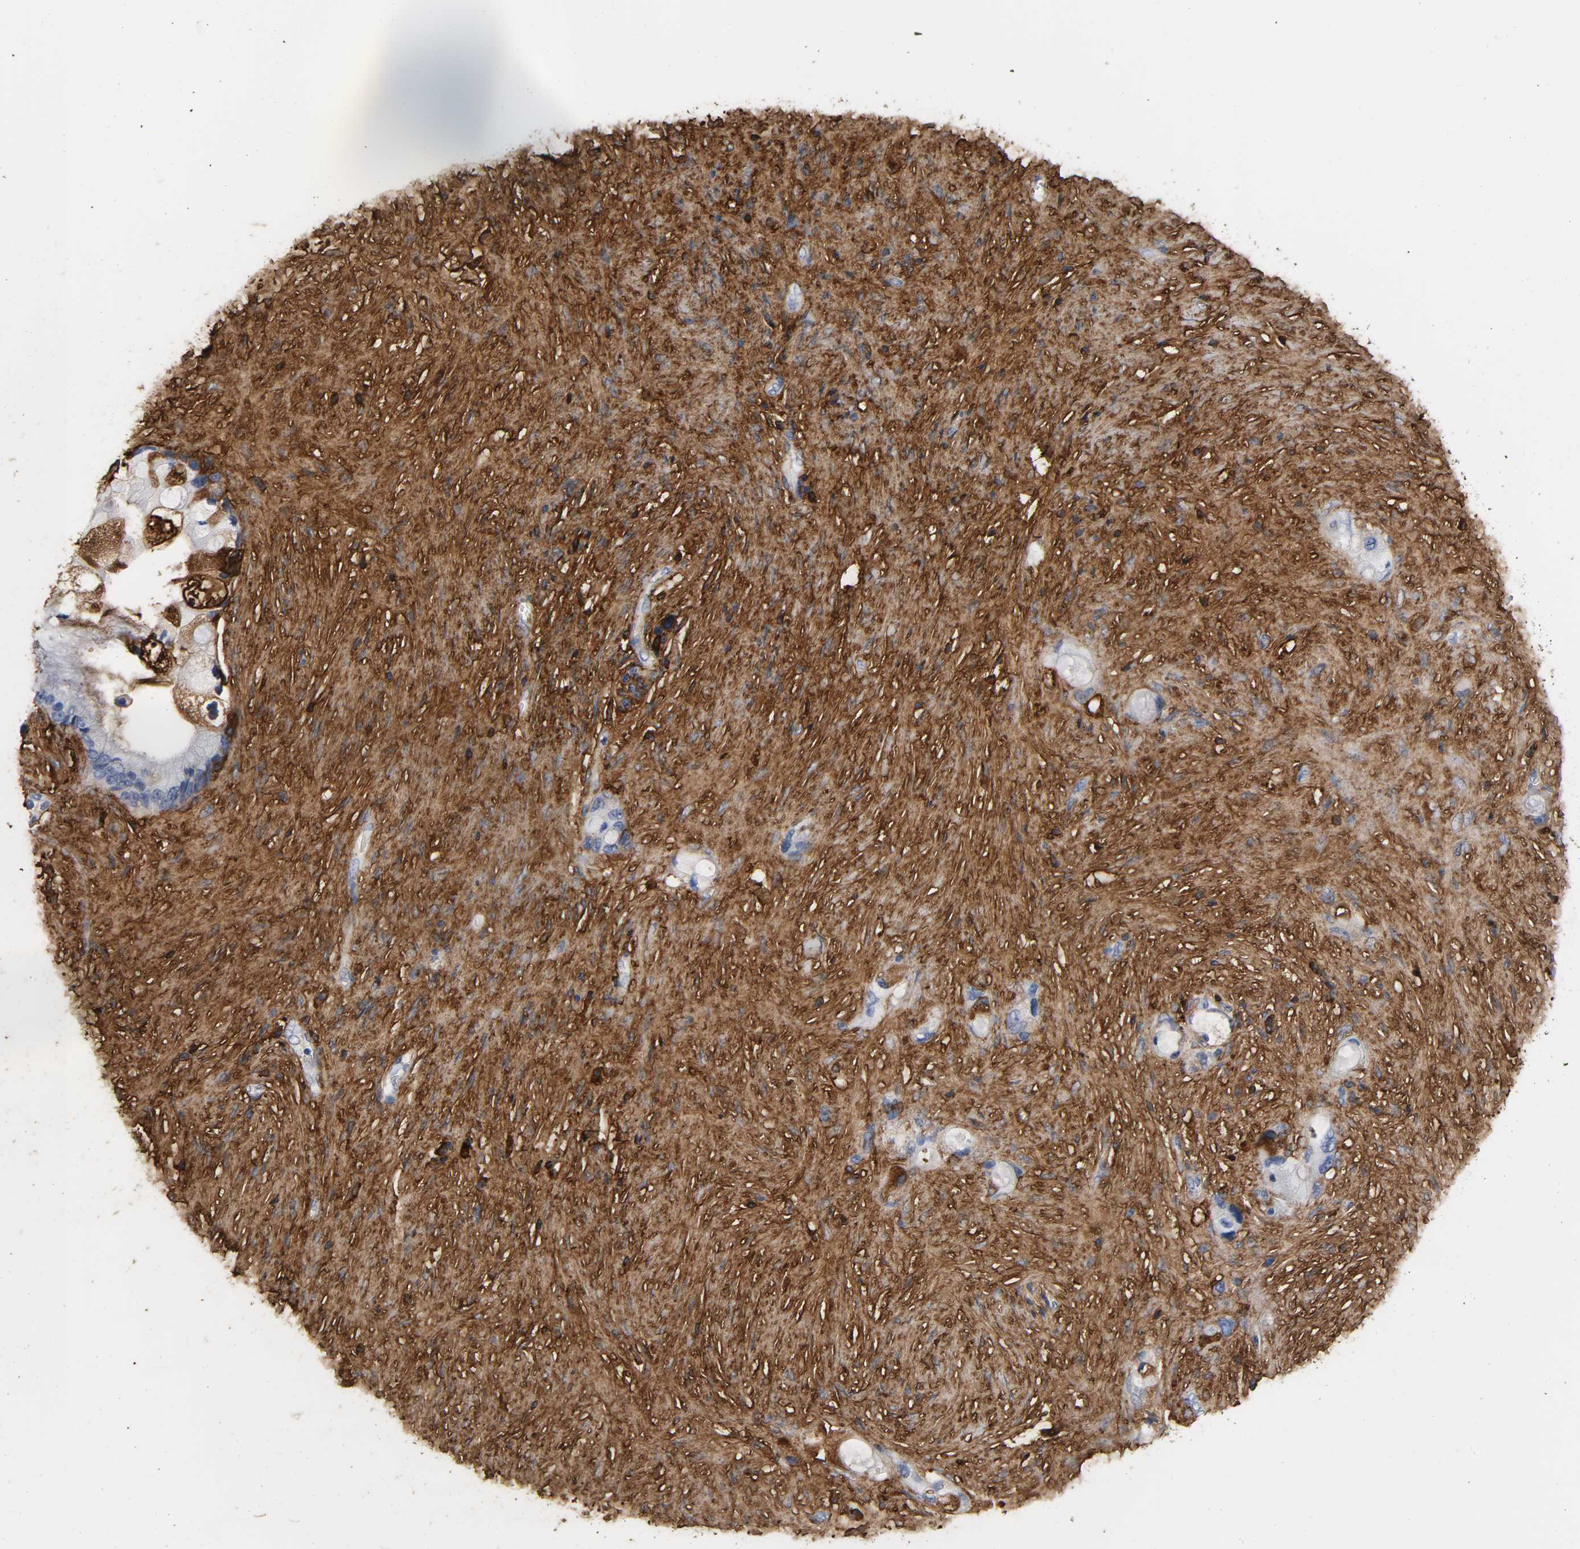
{"staining": {"intensity": "negative", "quantity": "none", "location": "none"}, "tissue": "pancreatic cancer", "cell_type": "Tumor cells", "image_type": "cancer", "snomed": [{"axis": "morphology", "description": "Adenocarcinoma, NOS"}, {"axis": "topography", "description": "Pancreas"}], "caption": "This is a histopathology image of immunohistochemistry (IHC) staining of pancreatic cancer, which shows no expression in tumor cells. (IHC, brightfield microscopy, high magnification).", "gene": "FBLN1", "patient": {"sex": "female", "age": 59}}